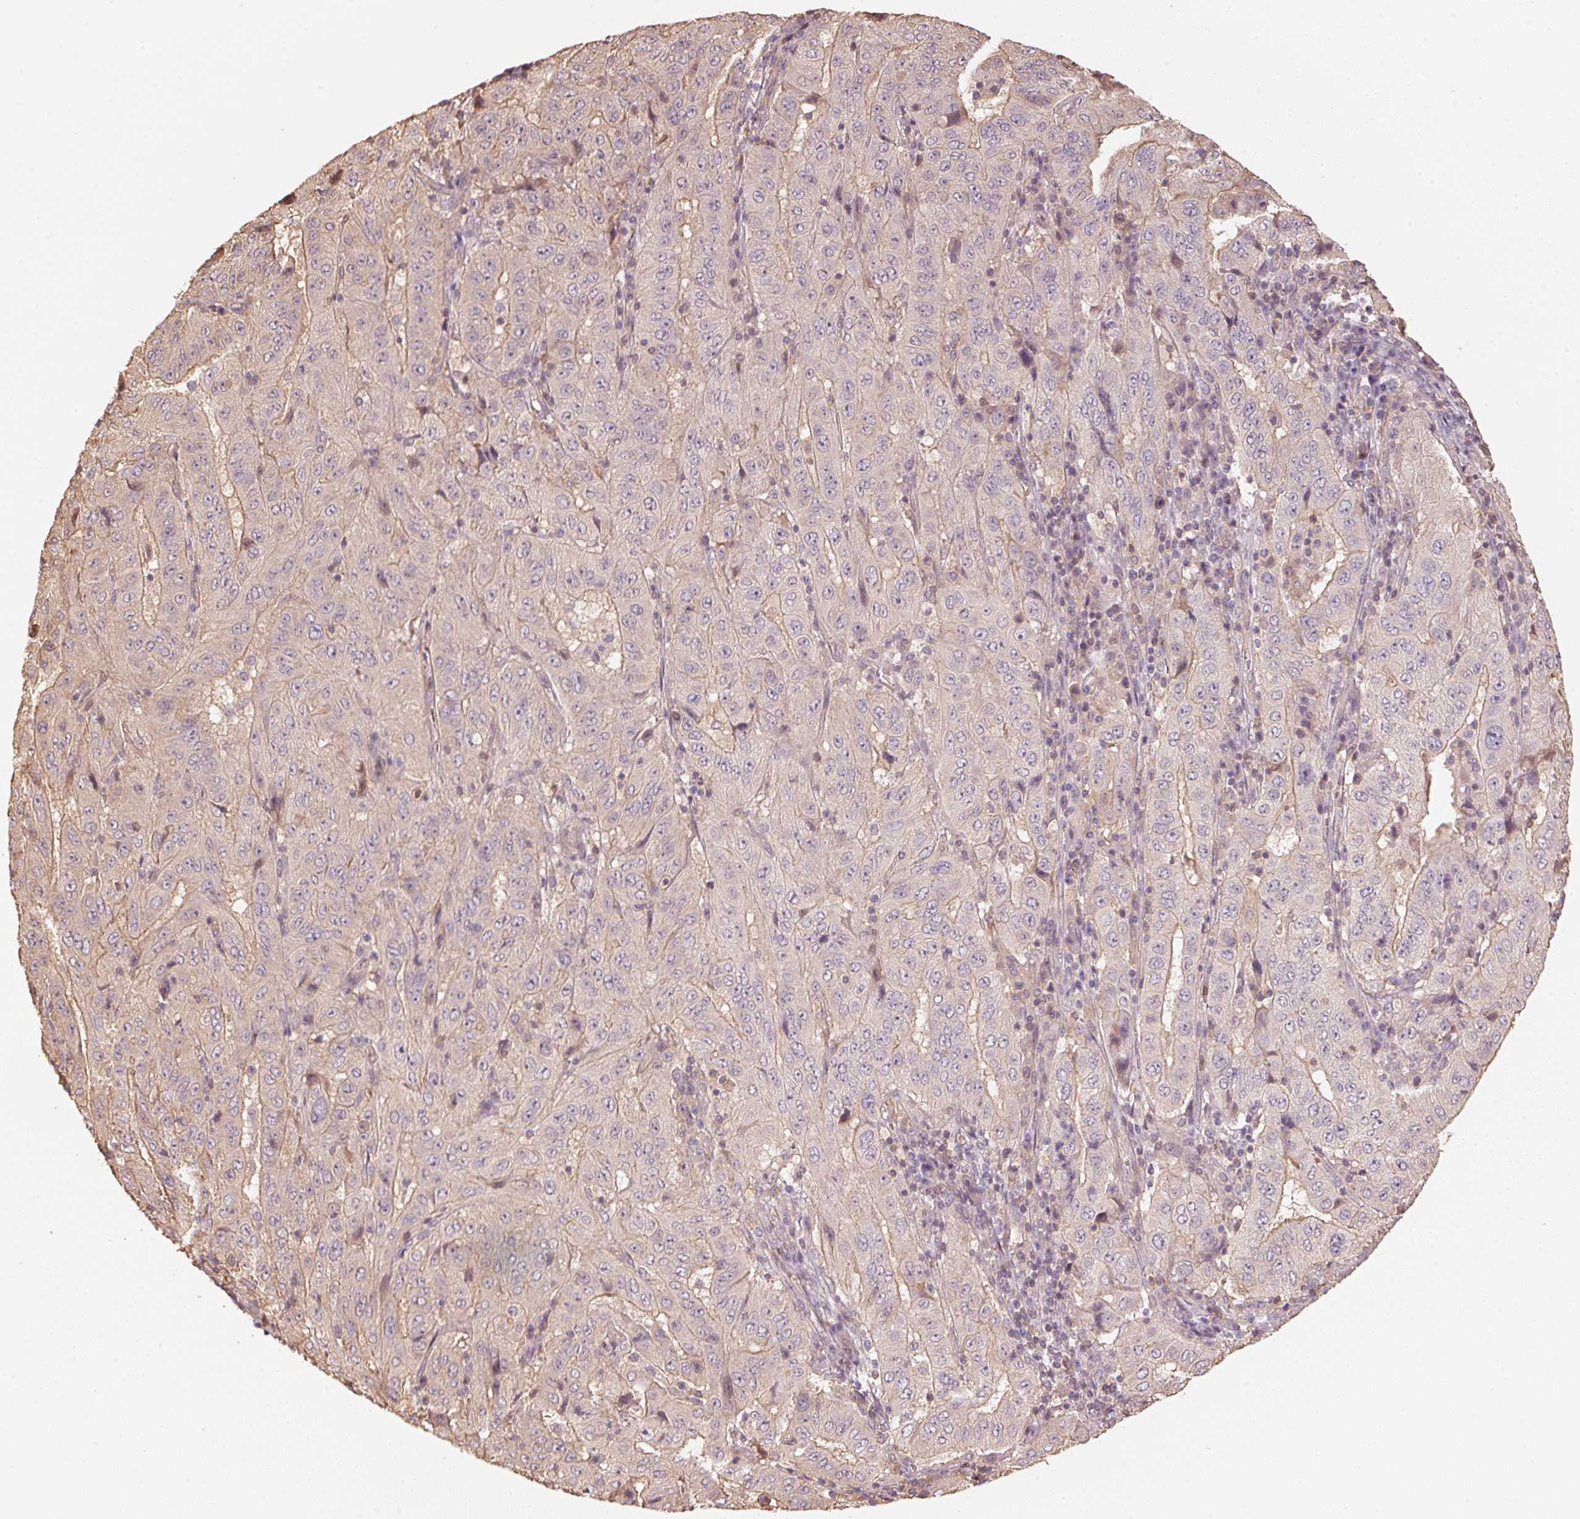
{"staining": {"intensity": "weak", "quantity": "<25%", "location": "cytoplasmic/membranous"}, "tissue": "pancreatic cancer", "cell_type": "Tumor cells", "image_type": "cancer", "snomed": [{"axis": "morphology", "description": "Adenocarcinoma, NOS"}, {"axis": "topography", "description": "Pancreas"}], "caption": "Micrograph shows no significant protein expression in tumor cells of pancreatic cancer (adenocarcinoma).", "gene": "QDPR", "patient": {"sex": "male", "age": 63}}